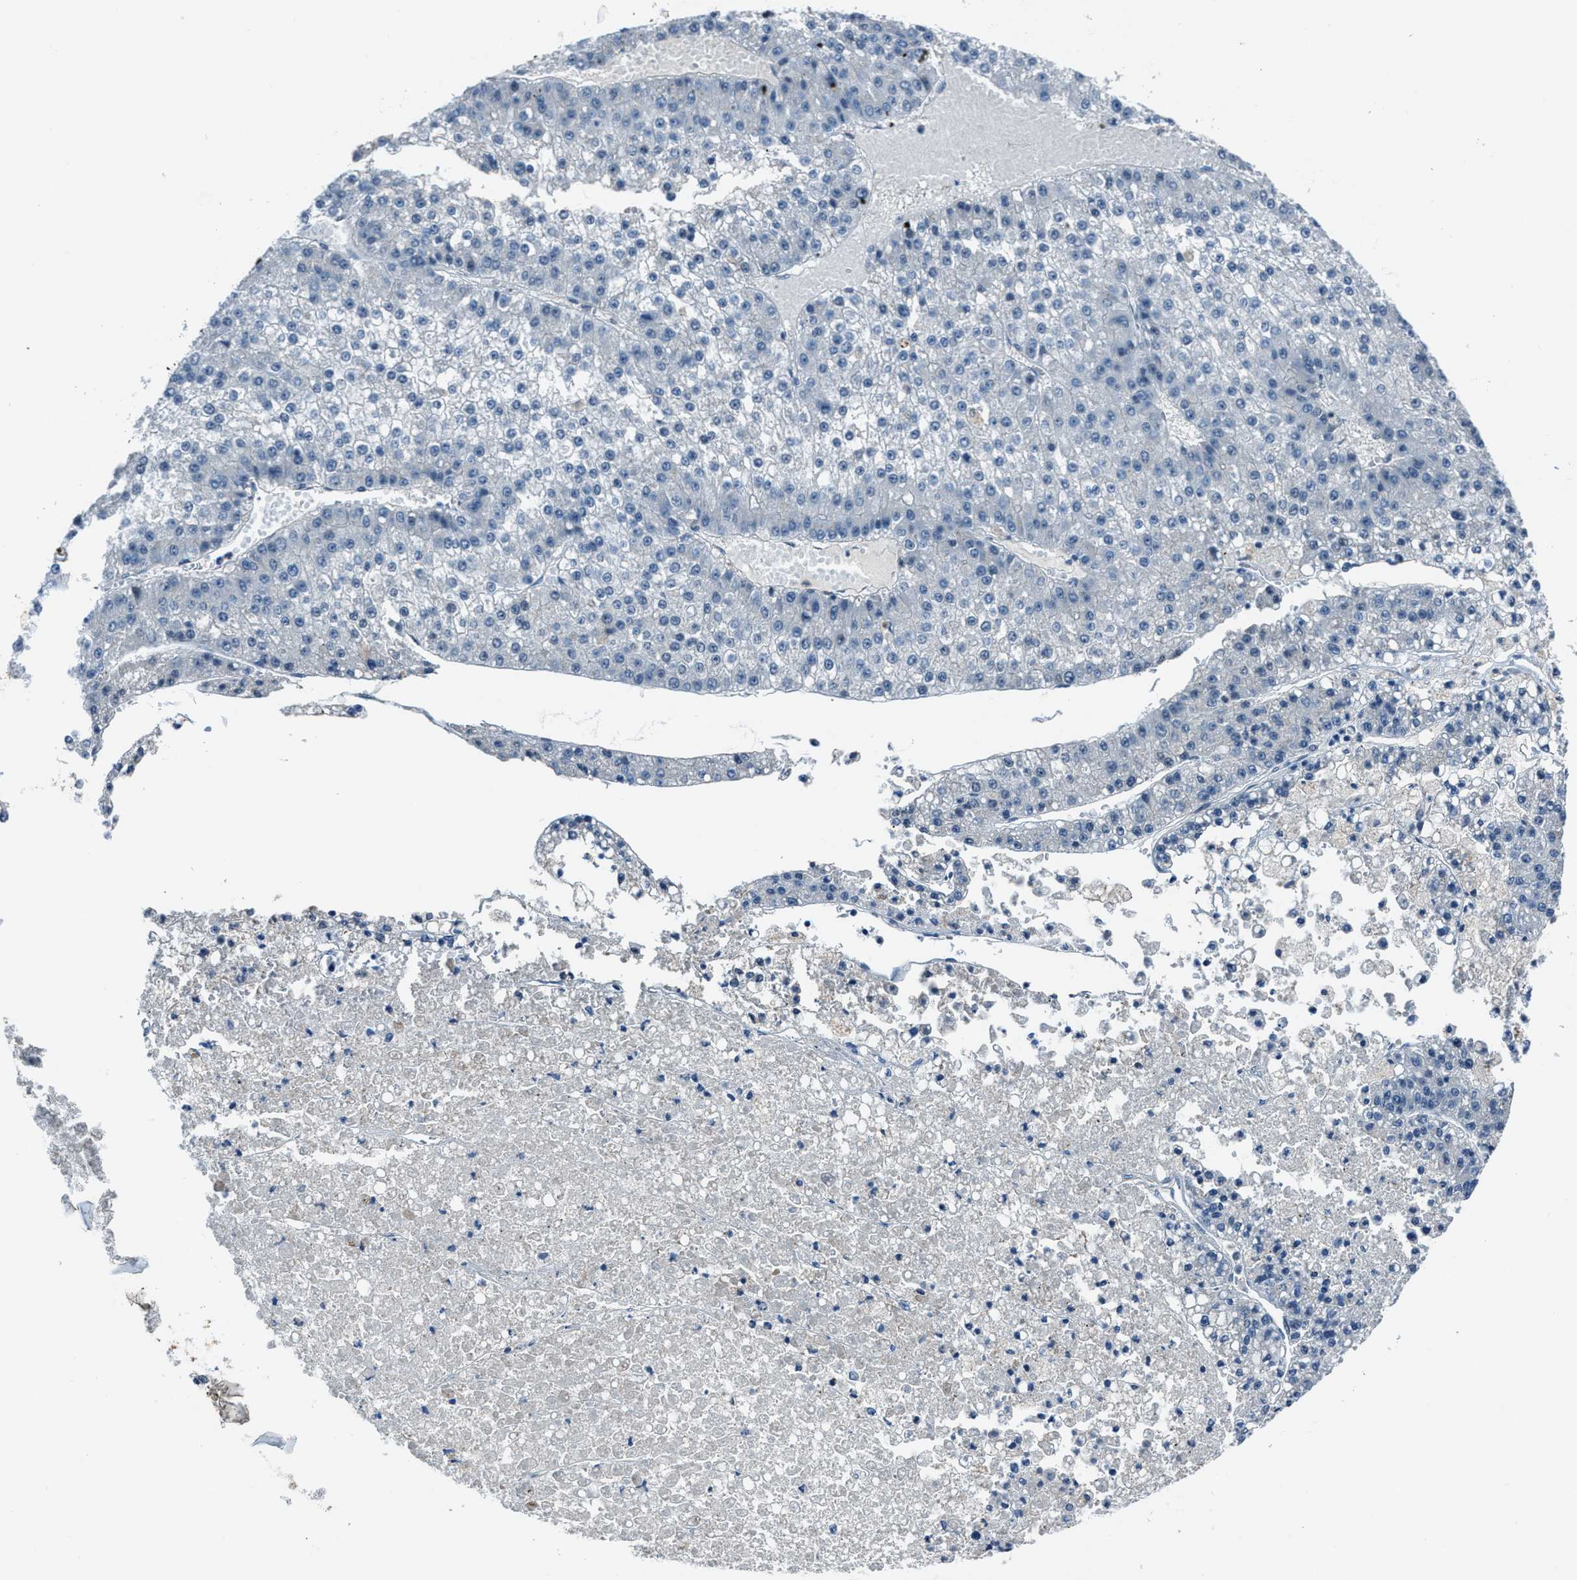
{"staining": {"intensity": "negative", "quantity": "none", "location": "none"}, "tissue": "liver cancer", "cell_type": "Tumor cells", "image_type": "cancer", "snomed": [{"axis": "morphology", "description": "Carcinoma, Hepatocellular, NOS"}, {"axis": "topography", "description": "Liver"}], "caption": "A histopathology image of human liver cancer is negative for staining in tumor cells. (DAB (3,3'-diaminobenzidine) IHC visualized using brightfield microscopy, high magnification).", "gene": "DUSP19", "patient": {"sex": "female", "age": 73}}